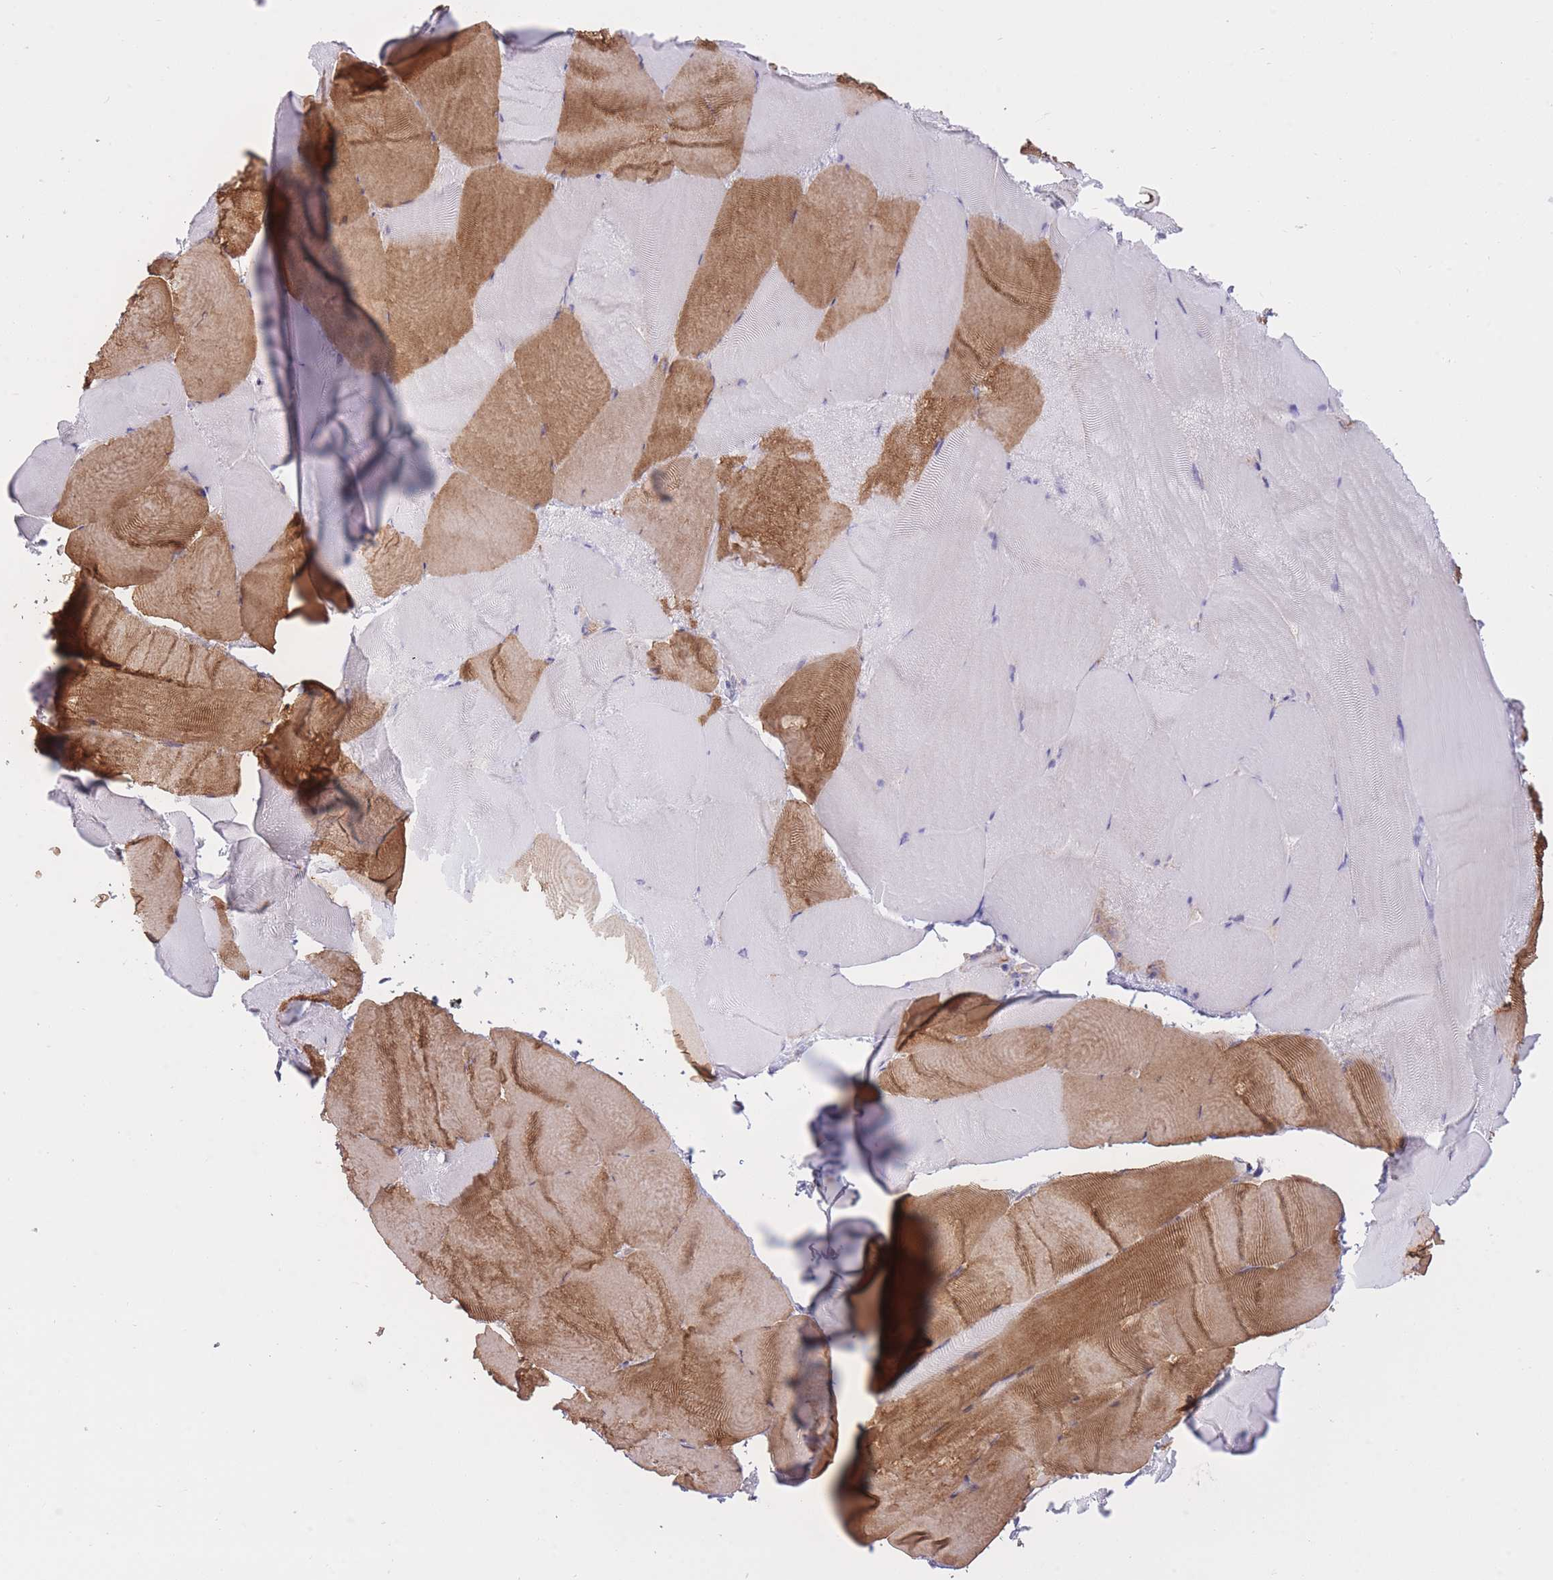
{"staining": {"intensity": "moderate", "quantity": "25%-75%", "location": "cytoplasmic/membranous"}, "tissue": "skeletal muscle", "cell_type": "Myocytes", "image_type": "normal", "snomed": [{"axis": "morphology", "description": "Normal tissue, NOS"}, {"axis": "topography", "description": "Skeletal muscle"}], "caption": "Moderate cytoplasmic/membranous positivity for a protein is identified in about 25%-75% of myocytes of normal skeletal muscle using immunohistochemistry (IHC).", "gene": "ZNF501", "patient": {"sex": "female", "age": 64}}